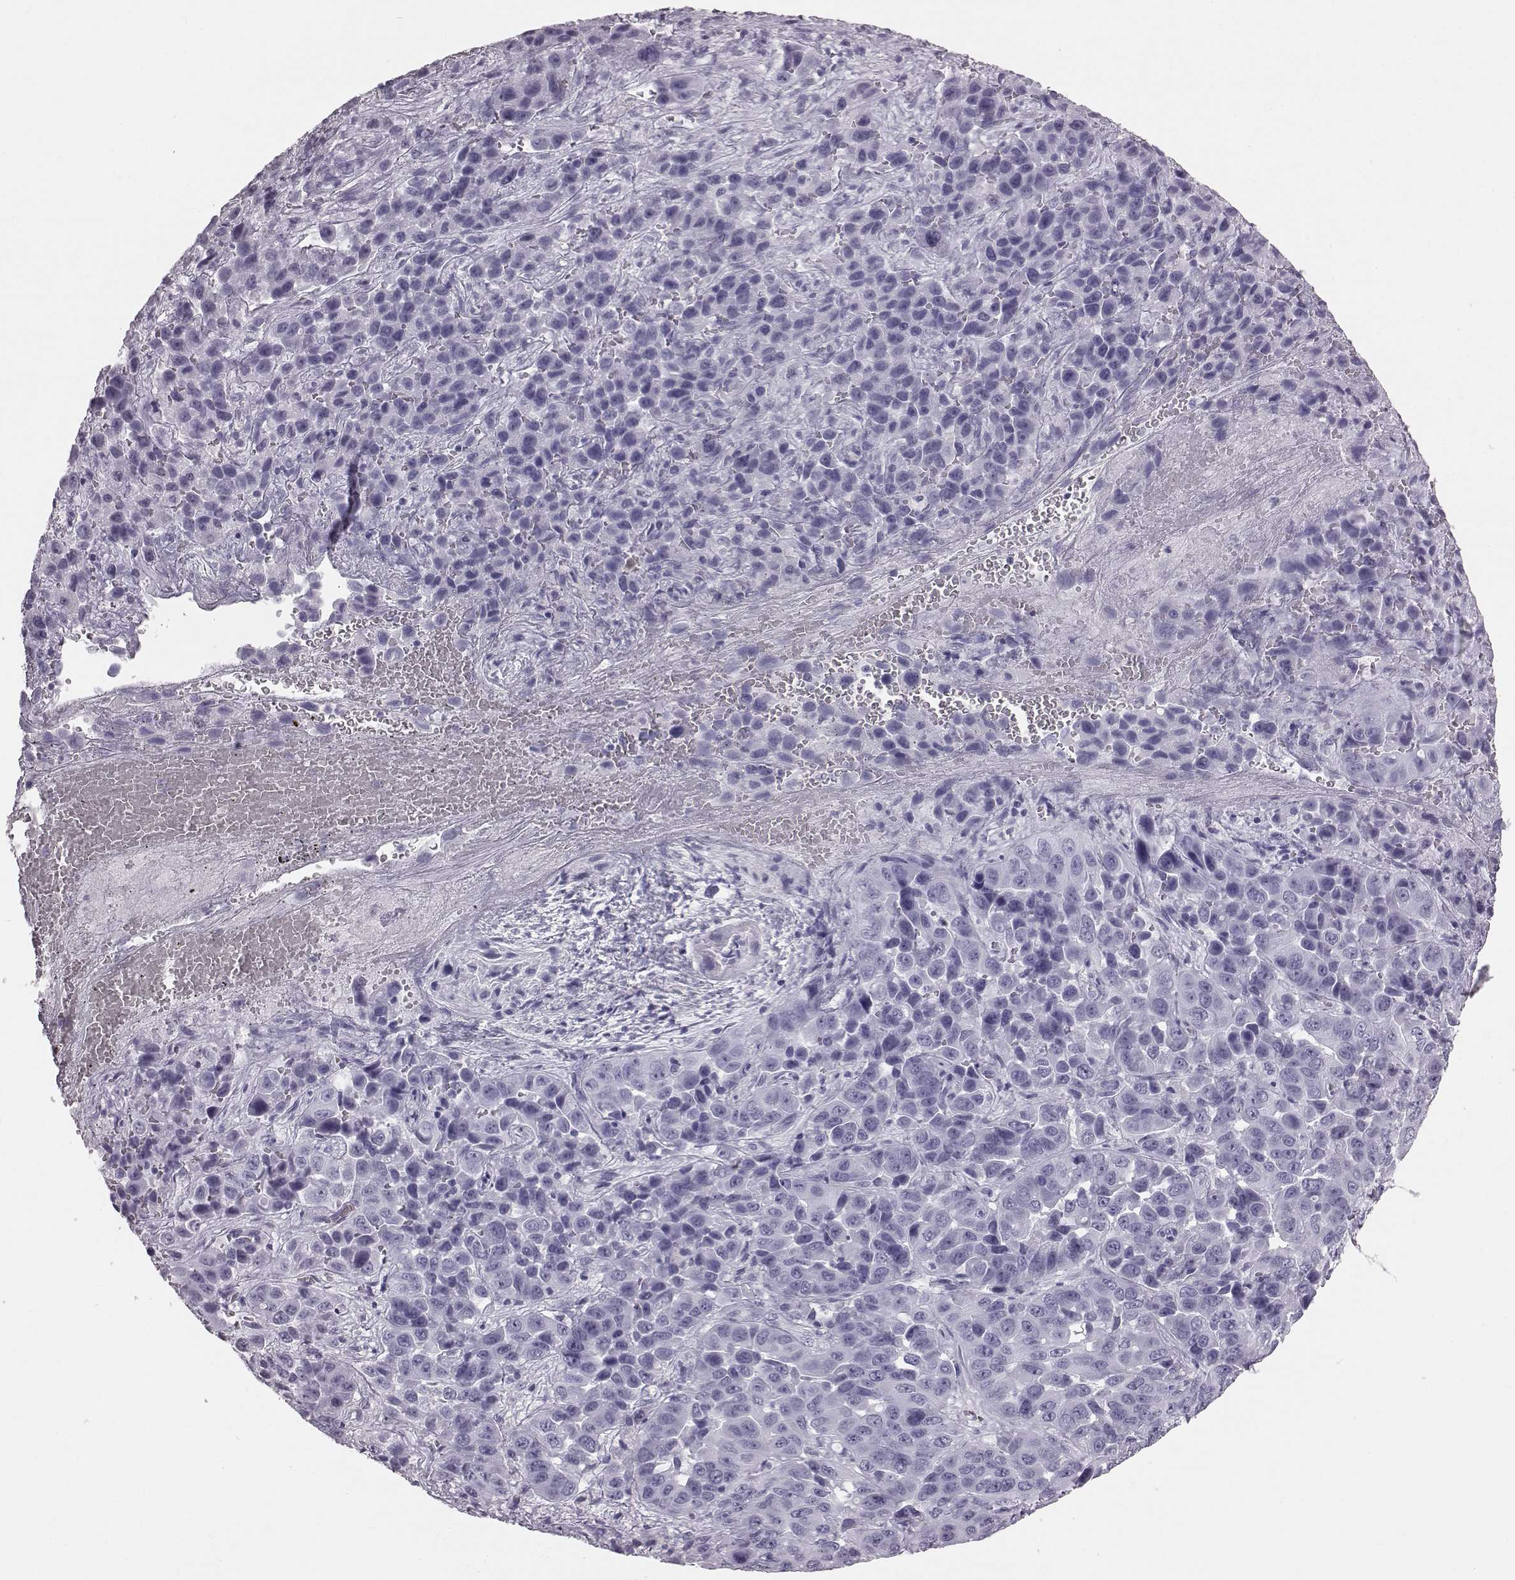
{"staining": {"intensity": "negative", "quantity": "none", "location": "none"}, "tissue": "liver cancer", "cell_type": "Tumor cells", "image_type": "cancer", "snomed": [{"axis": "morphology", "description": "Cholangiocarcinoma"}, {"axis": "topography", "description": "Liver"}], "caption": "Human cholangiocarcinoma (liver) stained for a protein using immunohistochemistry (IHC) shows no staining in tumor cells.", "gene": "TCHHL1", "patient": {"sex": "female", "age": 52}}